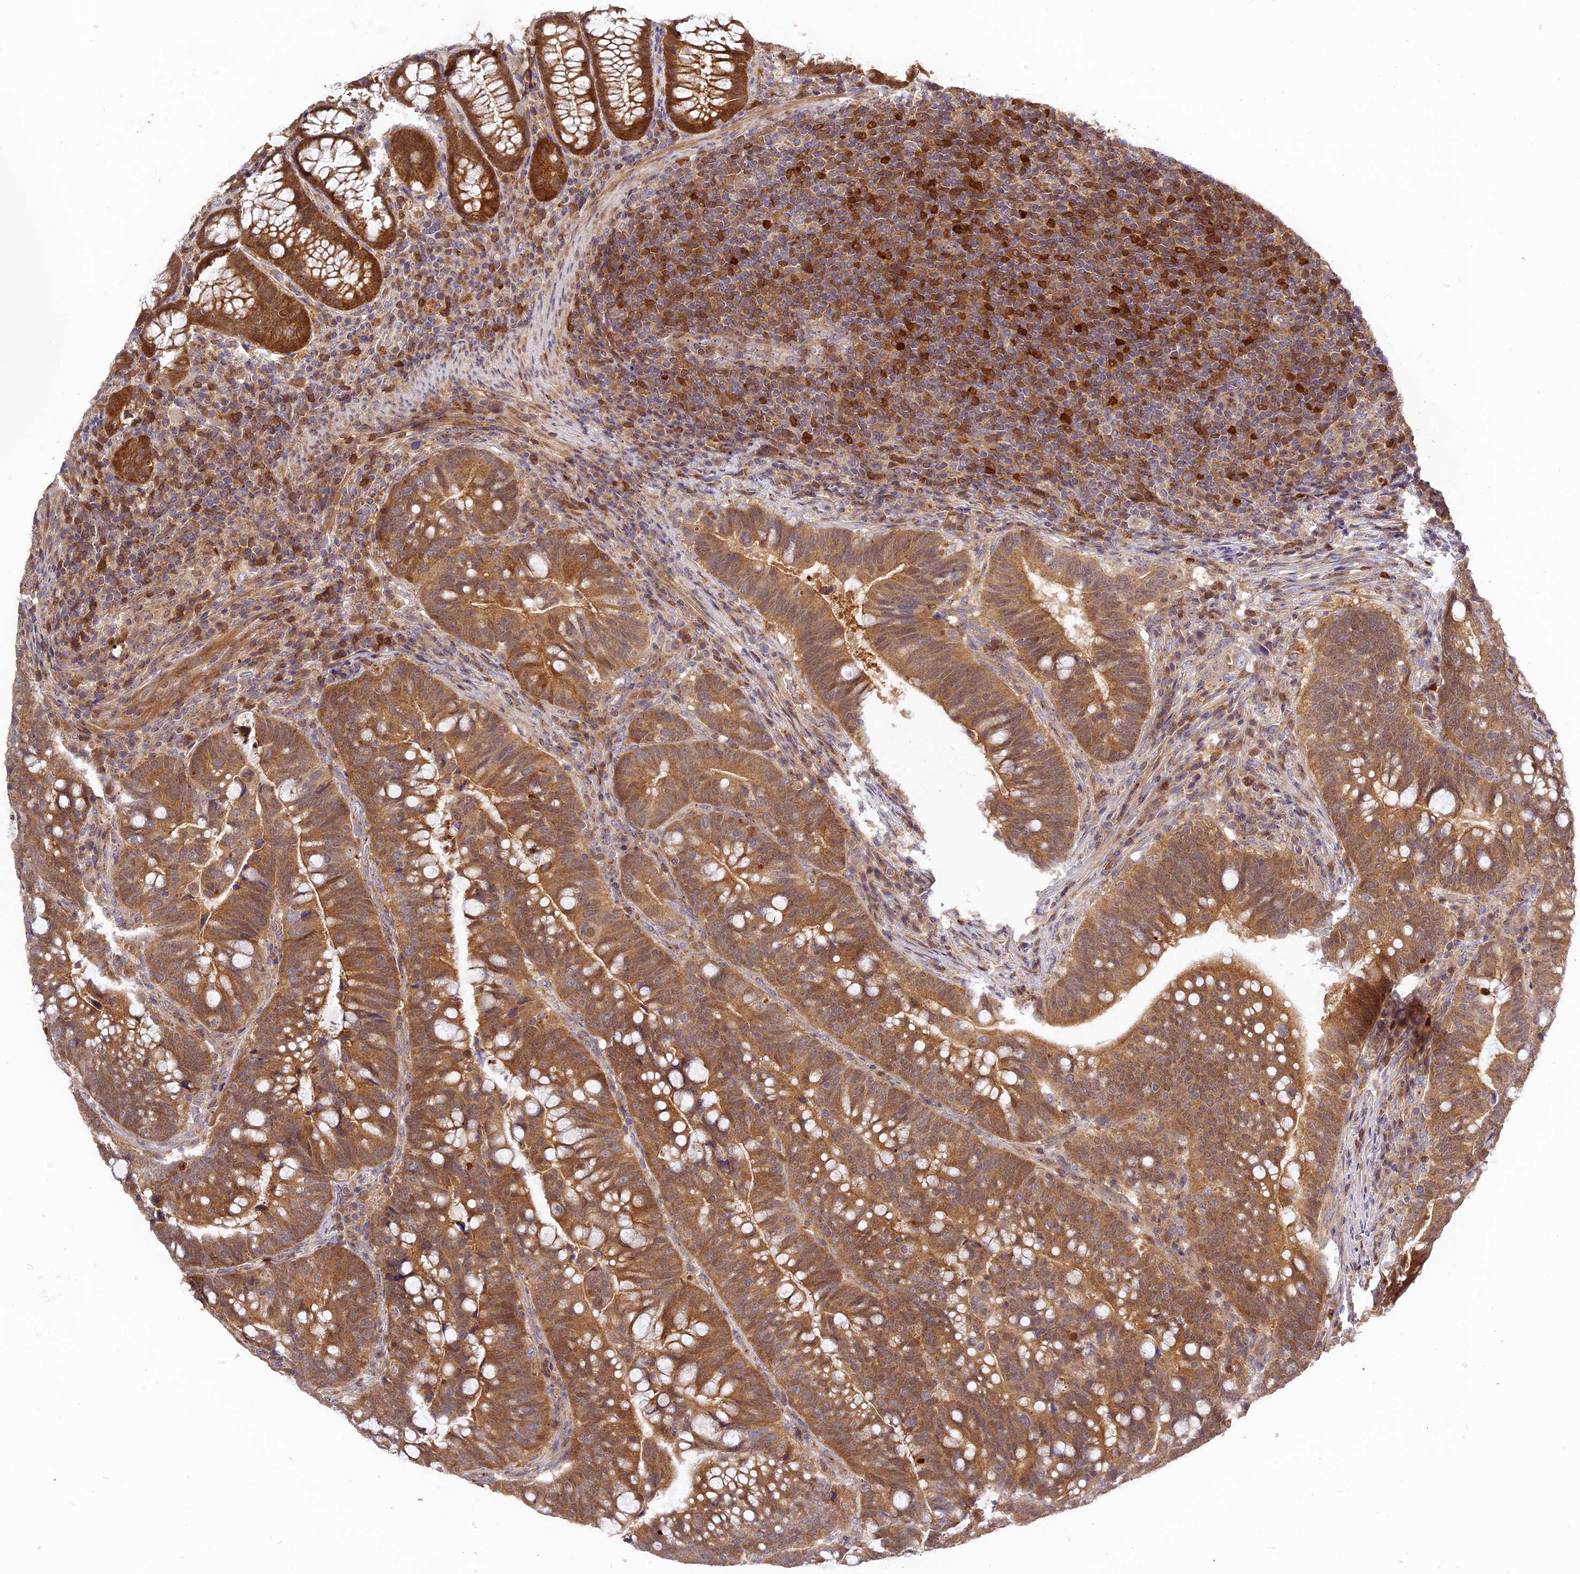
{"staining": {"intensity": "moderate", "quantity": ">75%", "location": "cytoplasmic/membranous"}, "tissue": "colorectal cancer", "cell_type": "Tumor cells", "image_type": "cancer", "snomed": [{"axis": "morphology", "description": "Normal tissue, NOS"}, {"axis": "morphology", "description": "Adenocarcinoma, NOS"}, {"axis": "topography", "description": "Colon"}], "caption": "Moderate cytoplasmic/membranous positivity is present in approximately >75% of tumor cells in colorectal cancer (adenocarcinoma).", "gene": "RPIA", "patient": {"sex": "female", "age": 66}}